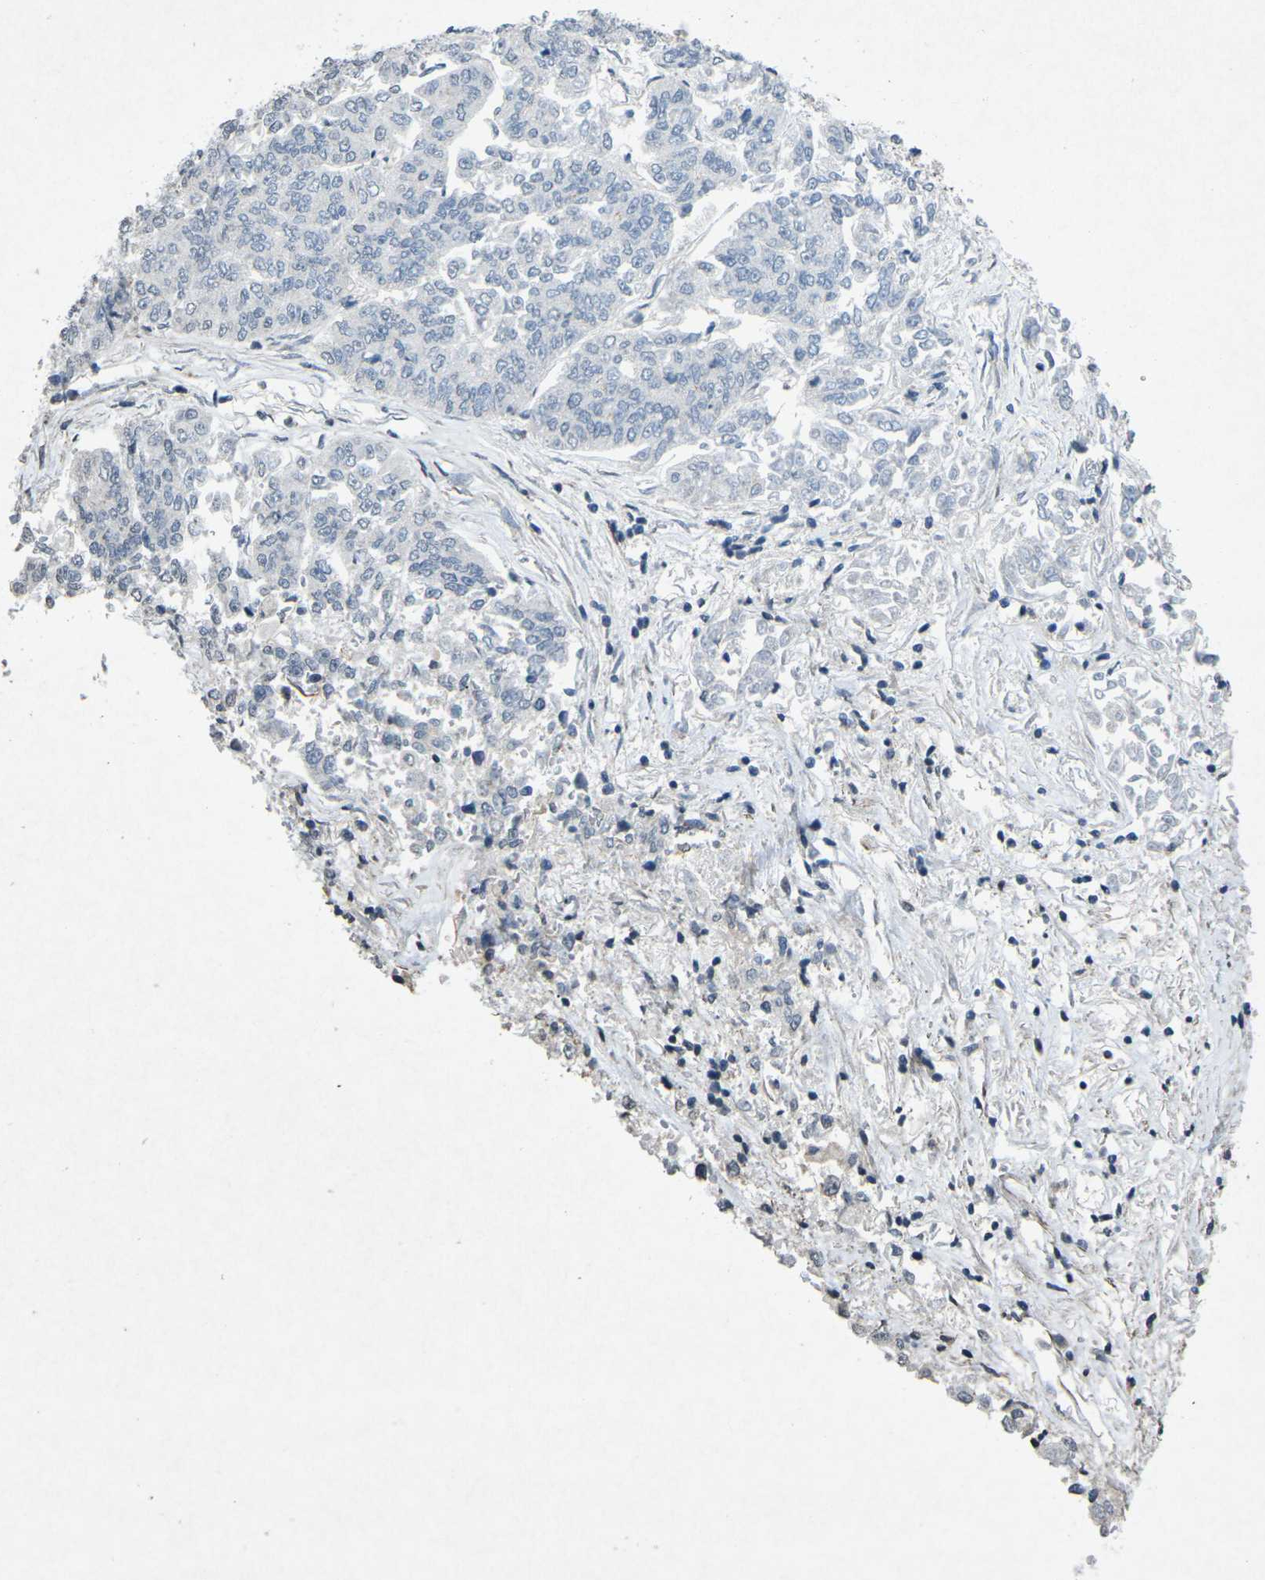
{"staining": {"intensity": "negative", "quantity": "none", "location": "none"}, "tissue": "lung cancer", "cell_type": "Tumor cells", "image_type": "cancer", "snomed": [{"axis": "morphology", "description": "Adenocarcinoma, NOS"}, {"axis": "topography", "description": "Lung"}], "caption": "Immunohistochemical staining of lung cancer (adenocarcinoma) exhibits no significant staining in tumor cells. The staining is performed using DAB (3,3'-diaminobenzidine) brown chromogen with nuclei counter-stained in using hematoxylin.", "gene": "TFR2", "patient": {"sex": "male", "age": 84}}